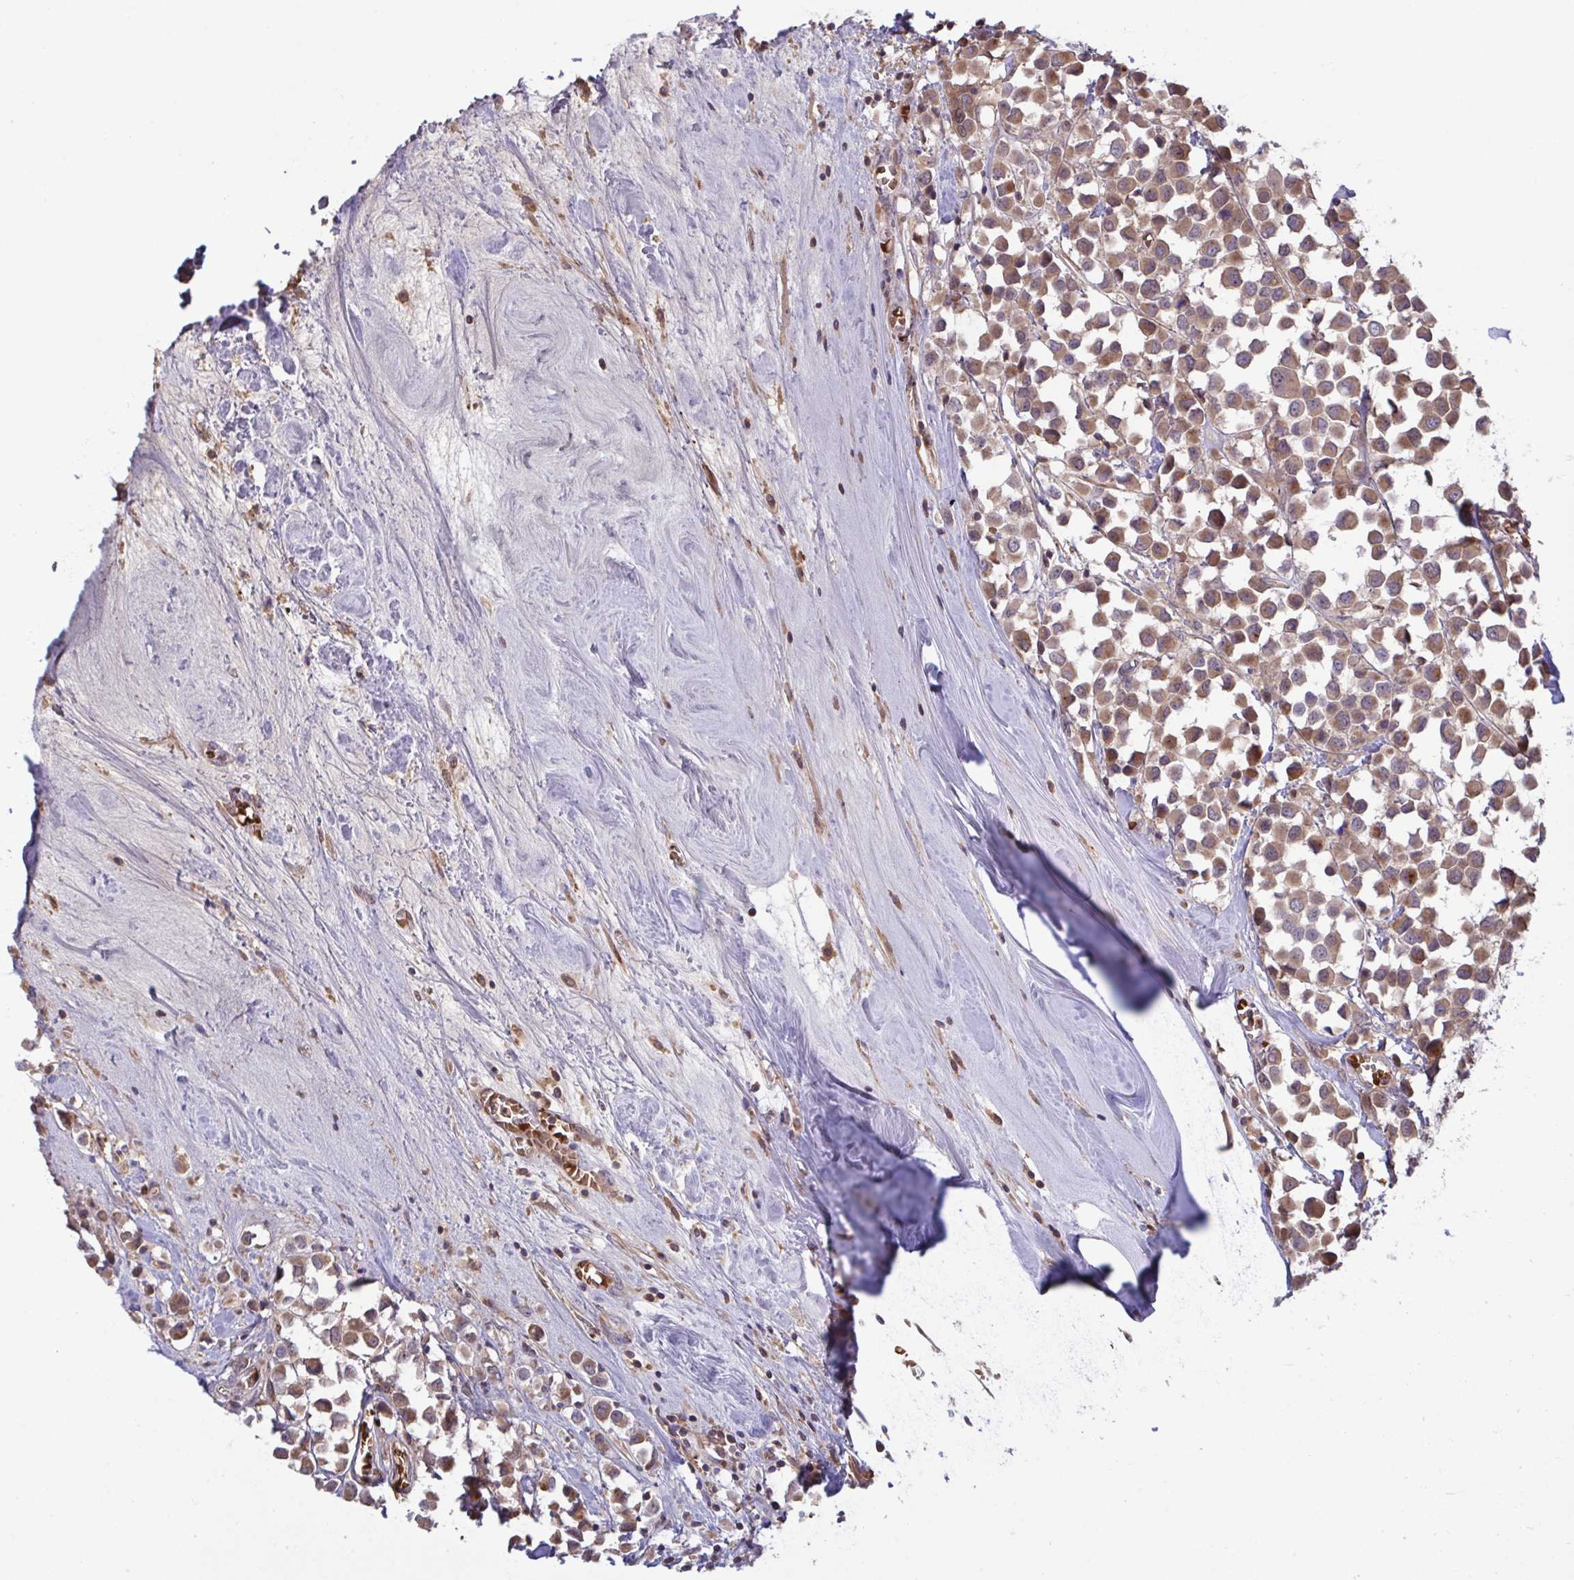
{"staining": {"intensity": "moderate", "quantity": ">75%", "location": "cytoplasmic/membranous"}, "tissue": "breast cancer", "cell_type": "Tumor cells", "image_type": "cancer", "snomed": [{"axis": "morphology", "description": "Duct carcinoma"}, {"axis": "topography", "description": "Breast"}], "caption": "Tumor cells exhibit moderate cytoplasmic/membranous expression in approximately >75% of cells in breast invasive ductal carcinoma.", "gene": "IL1R1", "patient": {"sex": "female", "age": 61}}